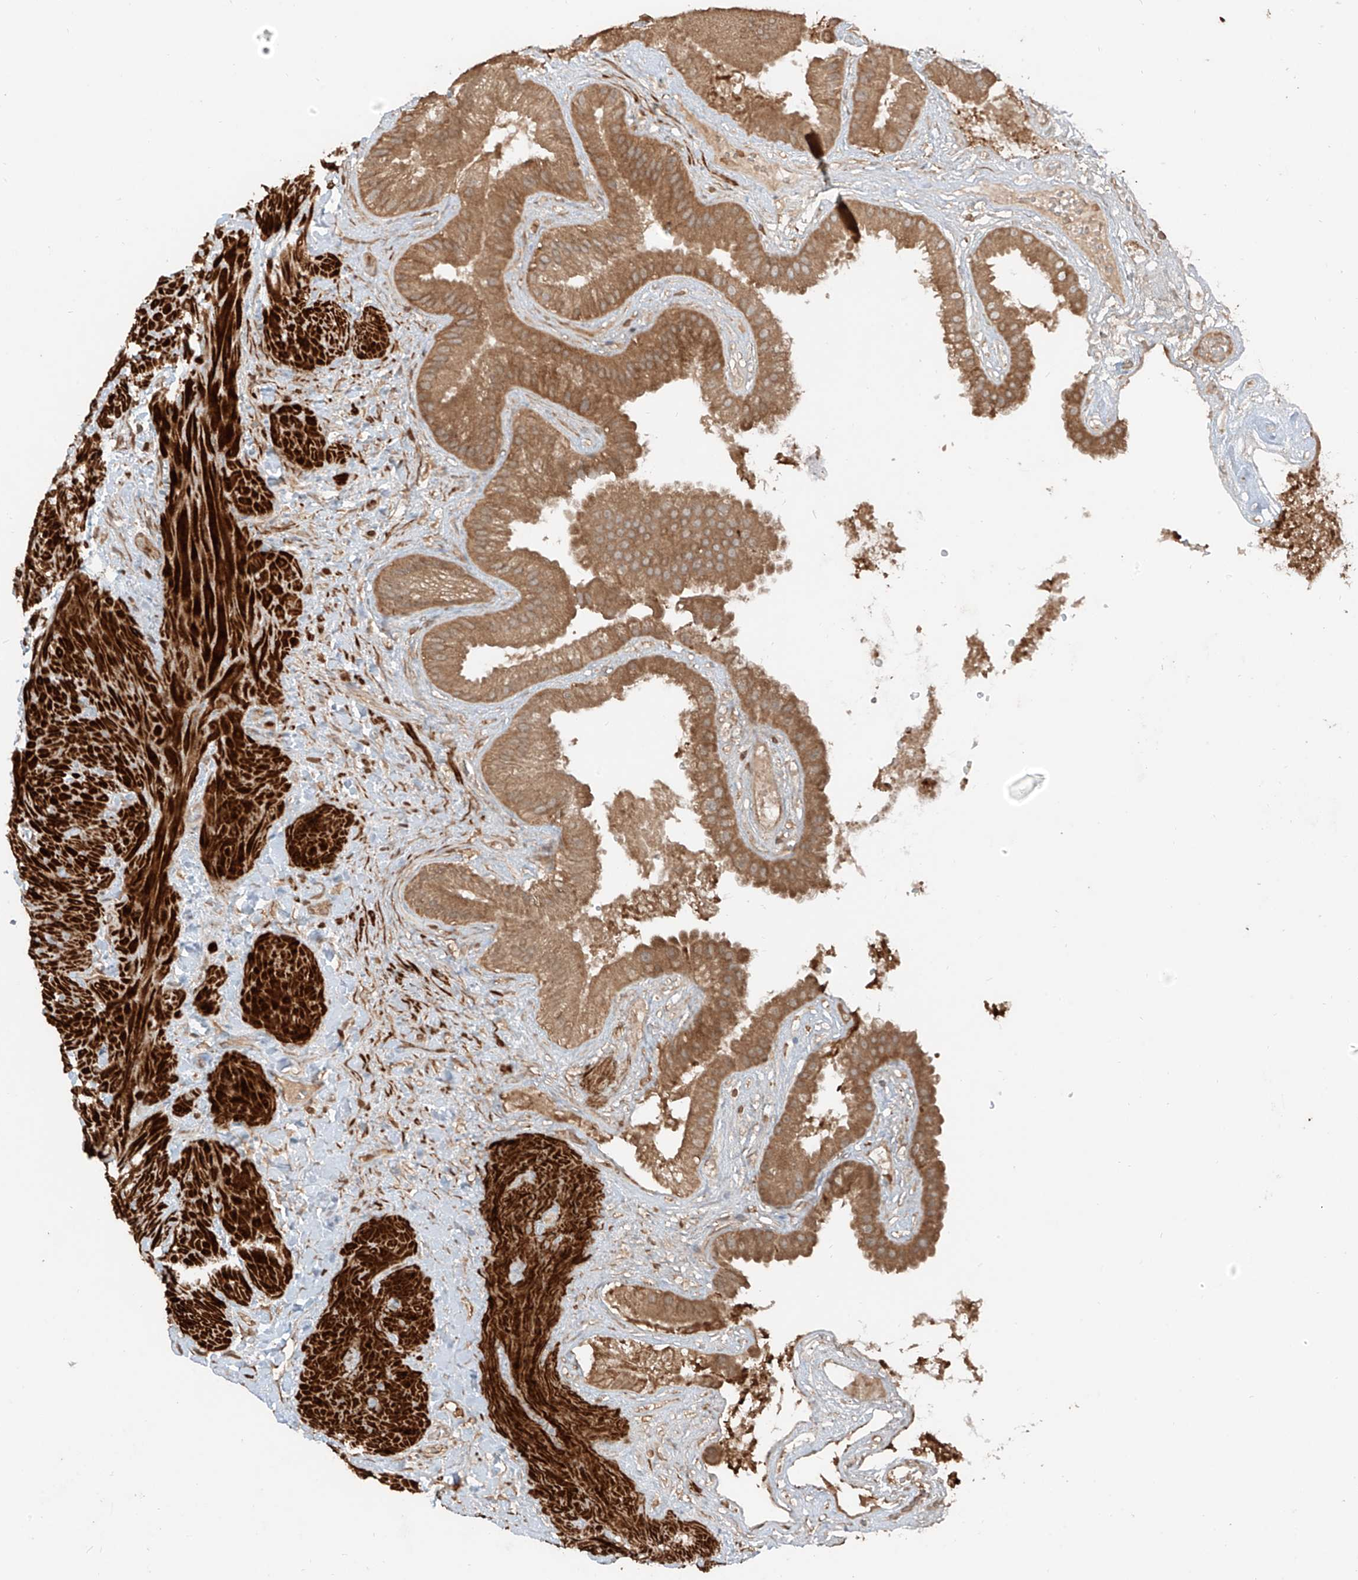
{"staining": {"intensity": "moderate", "quantity": ">75%", "location": "cytoplasmic/membranous"}, "tissue": "gallbladder", "cell_type": "Glandular cells", "image_type": "normal", "snomed": [{"axis": "morphology", "description": "Normal tissue, NOS"}, {"axis": "topography", "description": "Gallbladder"}], "caption": "A brown stain shows moderate cytoplasmic/membranous positivity of a protein in glandular cells of normal gallbladder. (Brightfield microscopy of DAB IHC at high magnification).", "gene": "ANKZF1", "patient": {"sex": "male", "age": 55}}